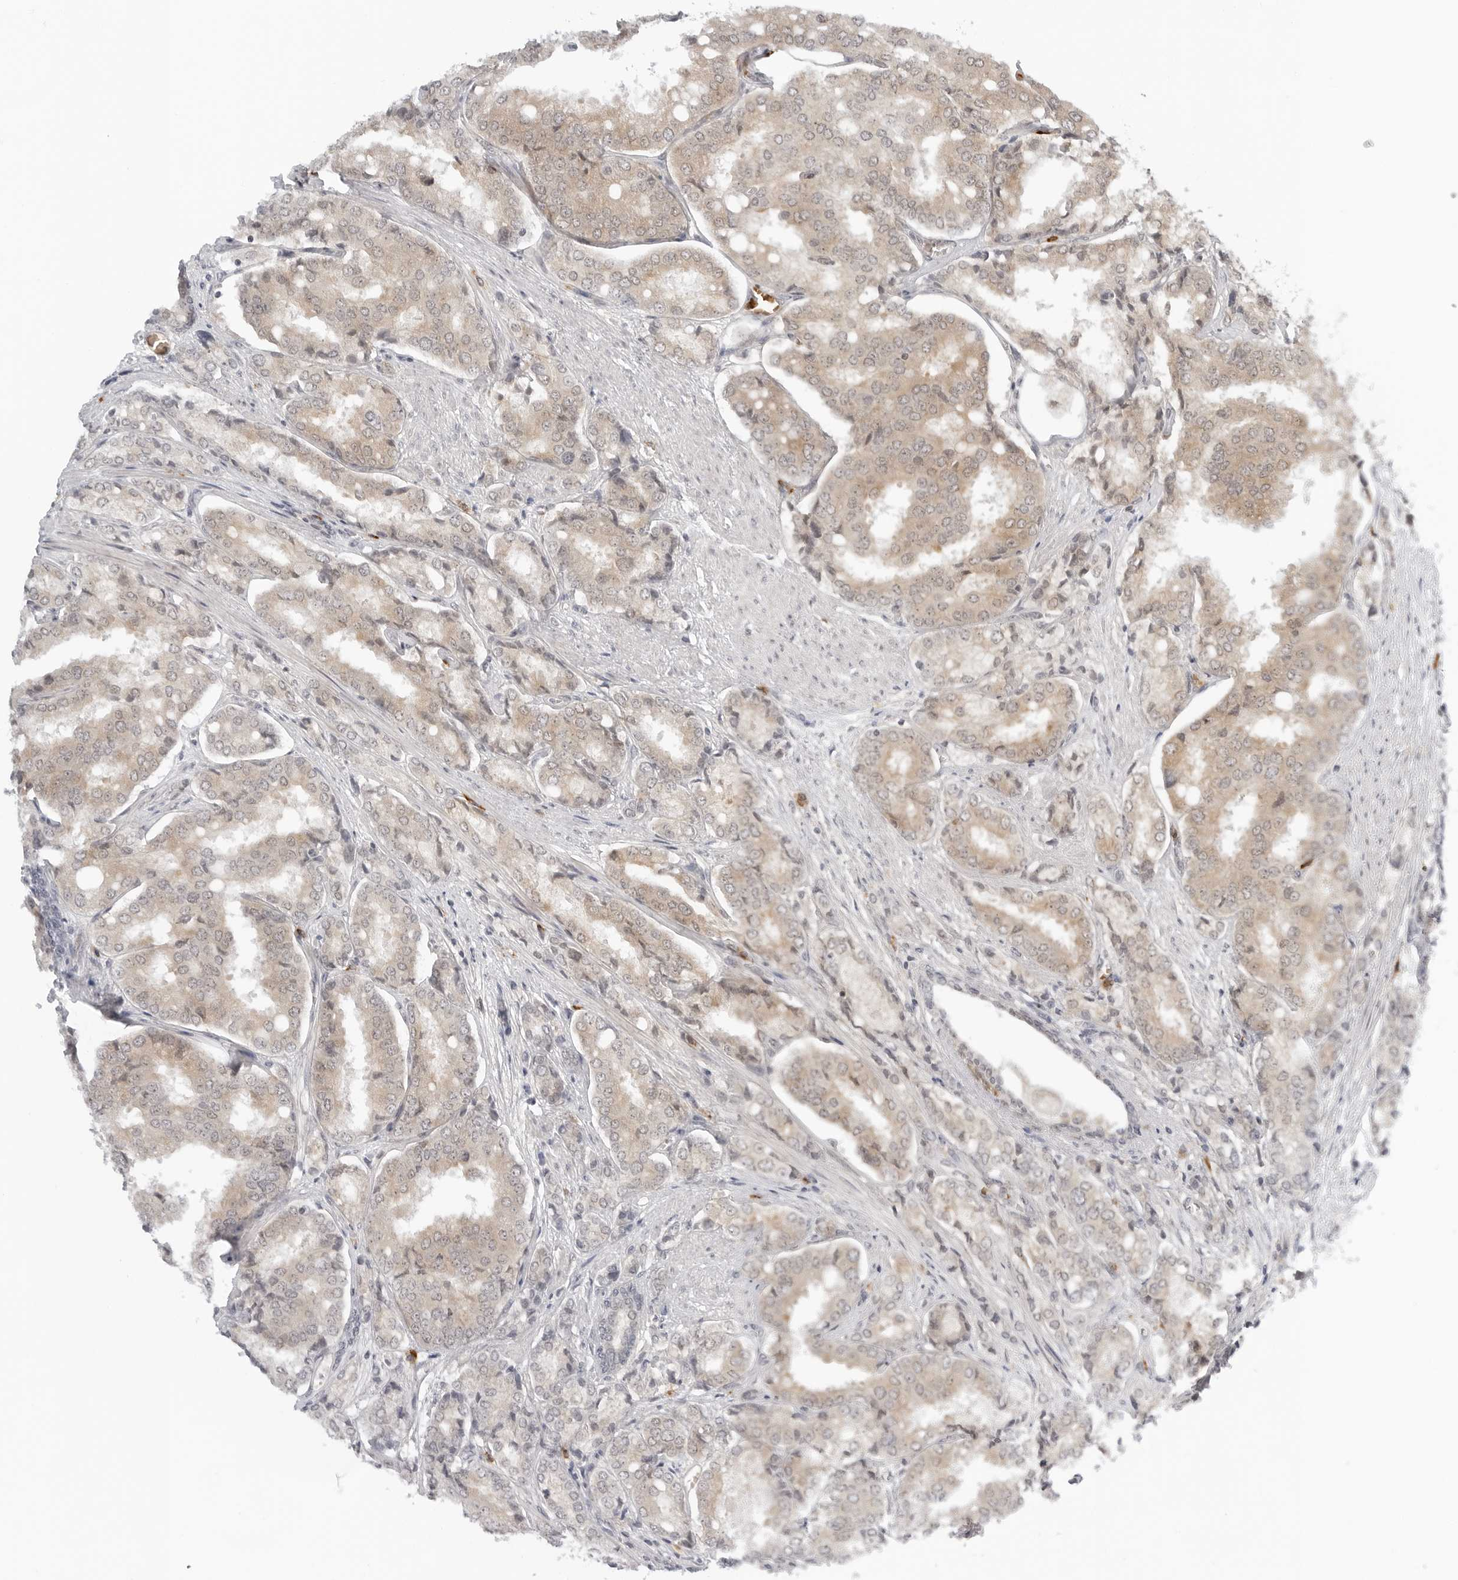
{"staining": {"intensity": "weak", "quantity": ">75%", "location": "cytoplasmic/membranous"}, "tissue": "prostate cancer", "cell_type": "Tumor cells", "image_type": "cancer", "snomed": [{"axis": "morphology", "description": "Adenocarcinoma, High grade"}, {"axis": "topography", "description": "Prostate"}], "caption": "Prostate high-grade adenocarcinoma was stained to show a protein in brown. There is low levels of weak cytoplasmic/membranous expression in about >75% of tumor cells. The protein of interest is shown in brown color, while the nuclei are stained blue.", "gene": "SUGCT", "patient": {"sex": "male", "age": 50}}